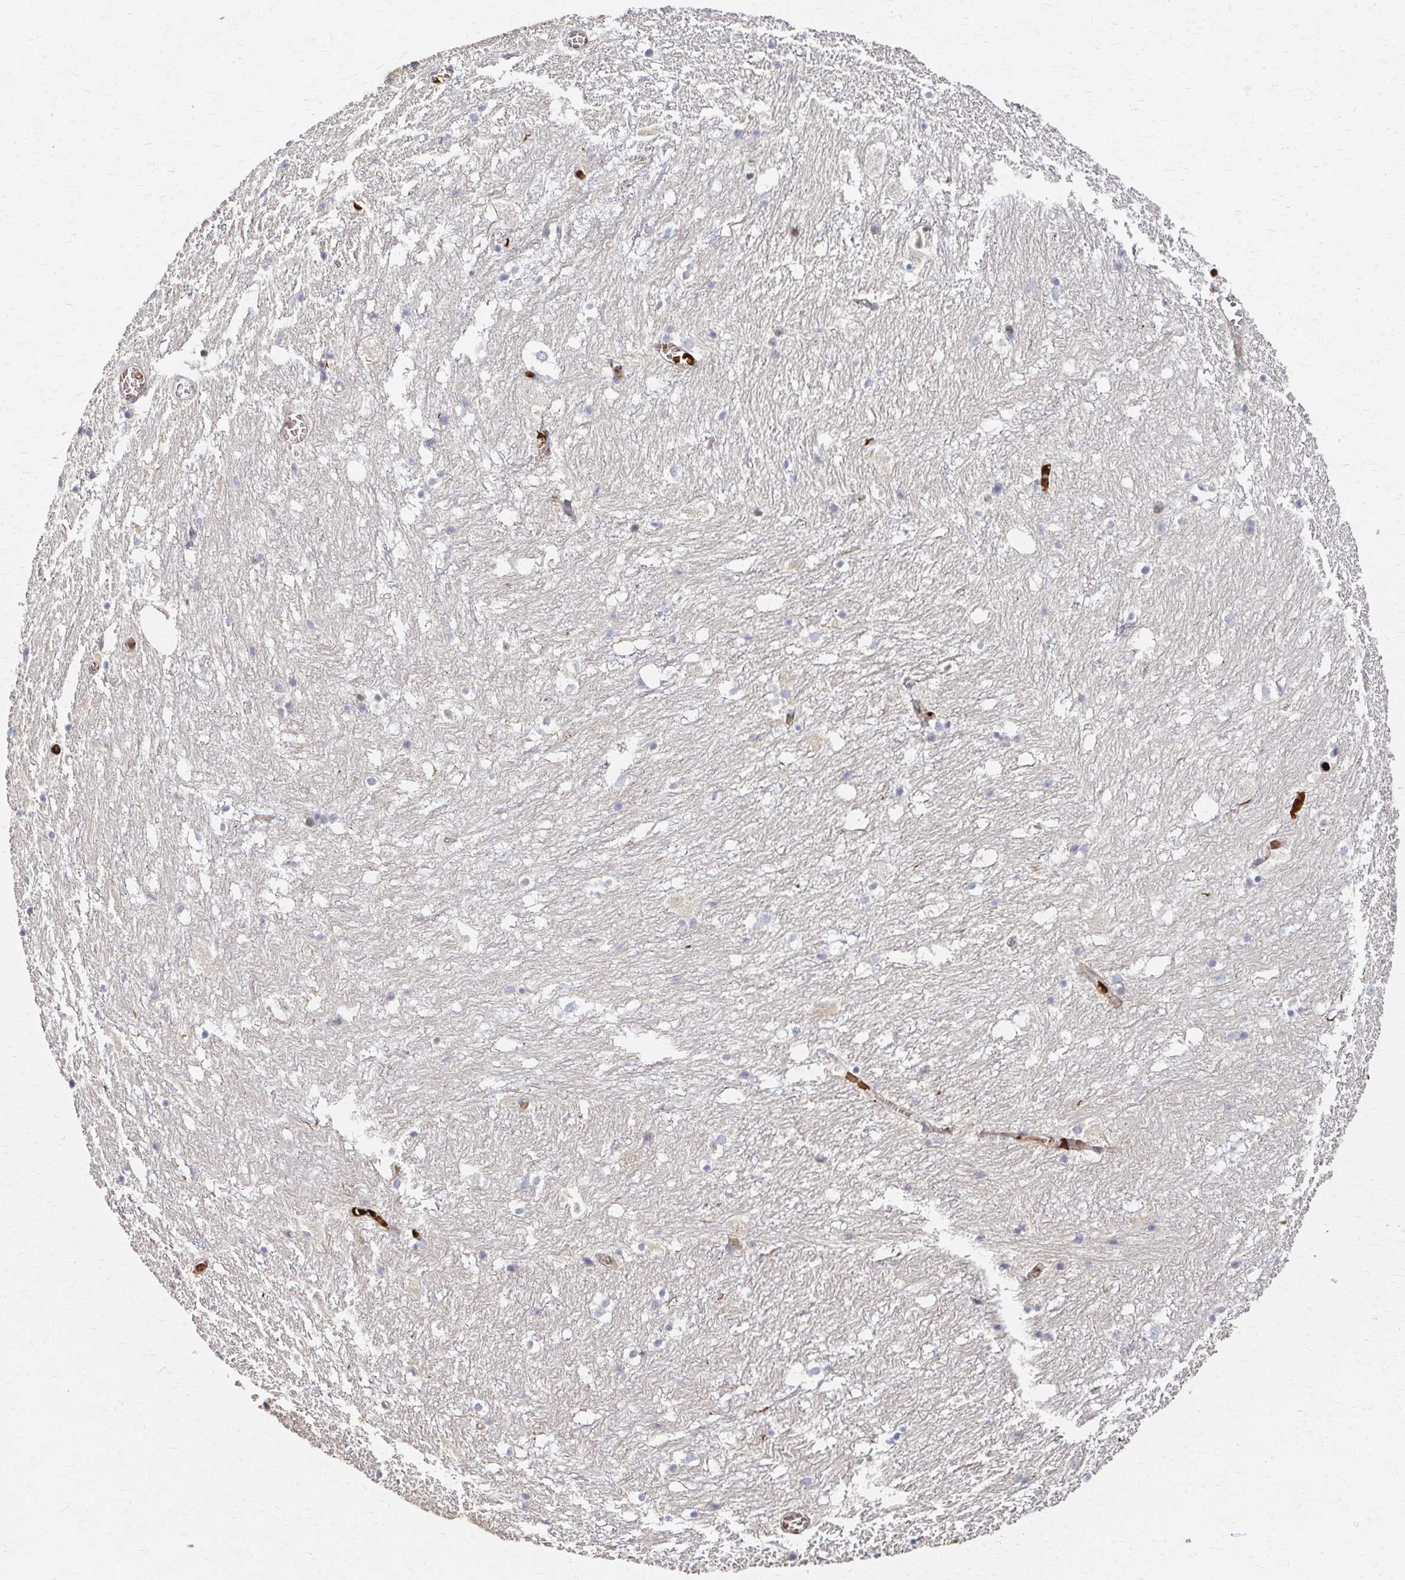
{"staining": {"intensity": "negative", "quantity": "none", "location": "none"}, "tissue": "hippocampus", "cell_type": "Glial cells", "image_type": "normal", "snomed": [{"axis": "morphology", "description": "Normal tissue, NOS"}, {"axis": "topography", "description": "Hippocampus"}], "caption": "Glial cells are negative for brown protein staining in unremarkable hippocampus. Nuclei are stained in blue.", "gene": "SKA2", "patient": {"sex": "female", "age": 52}}